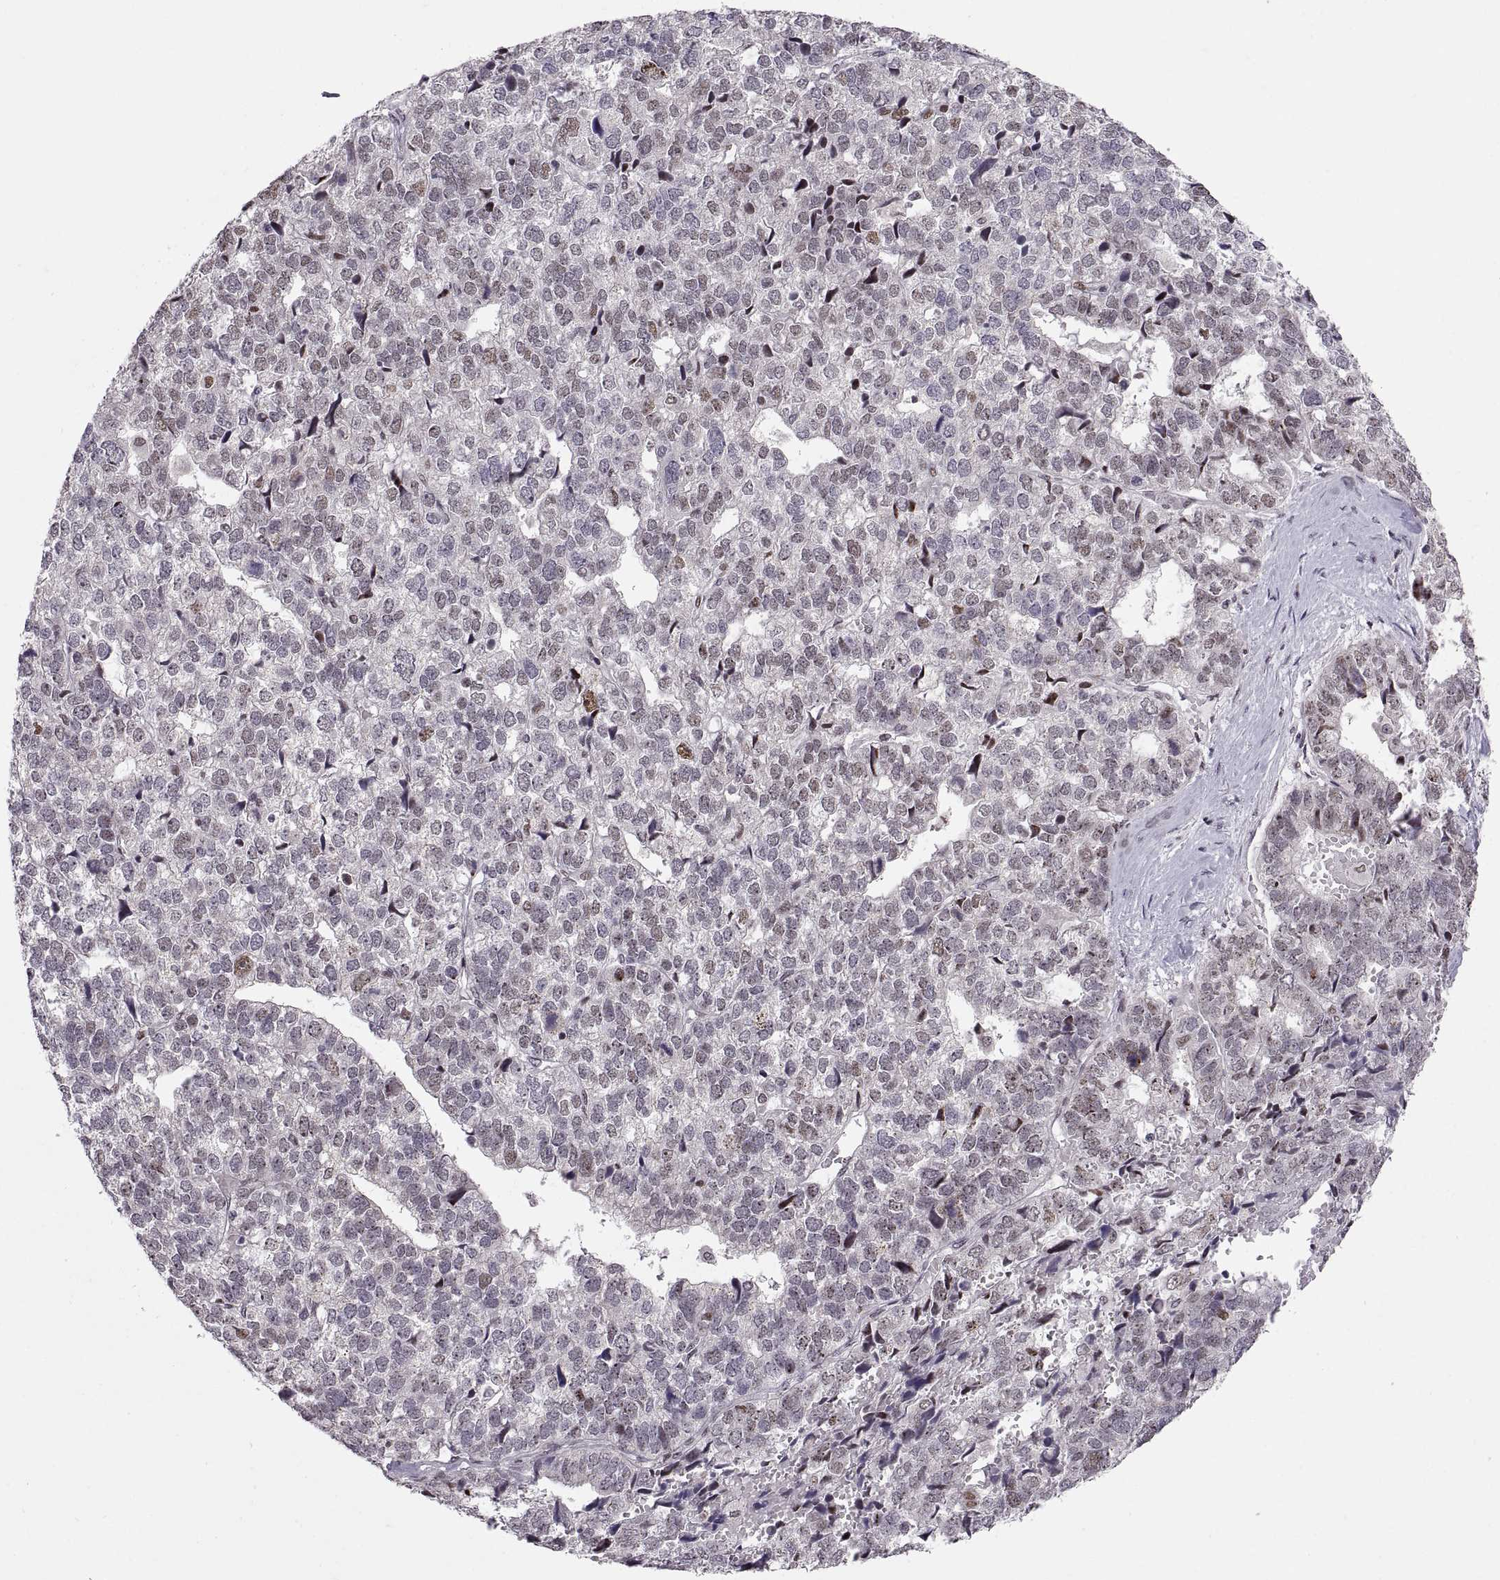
{"staining": {"intensity": "moderate", "quantity": "<25%", "location": "nuclear"}, "tissue": "stomach cancer", "cell_type": "Tumor cells", "image_type": "cancer", "snomed": [{"axis": "morphology", "description": "Adenocarcinoma, NOS"}, {"axis": "topography", "description": "Stomach"}], "caption": "Stomach adenocarcinoma stained with immunohistochemistry (IHC) exhibits moderate nuclear staining in about <25% of tumor cells.", "gene": "SNAI1", "patient": {"sex": "male", "age": 69}}